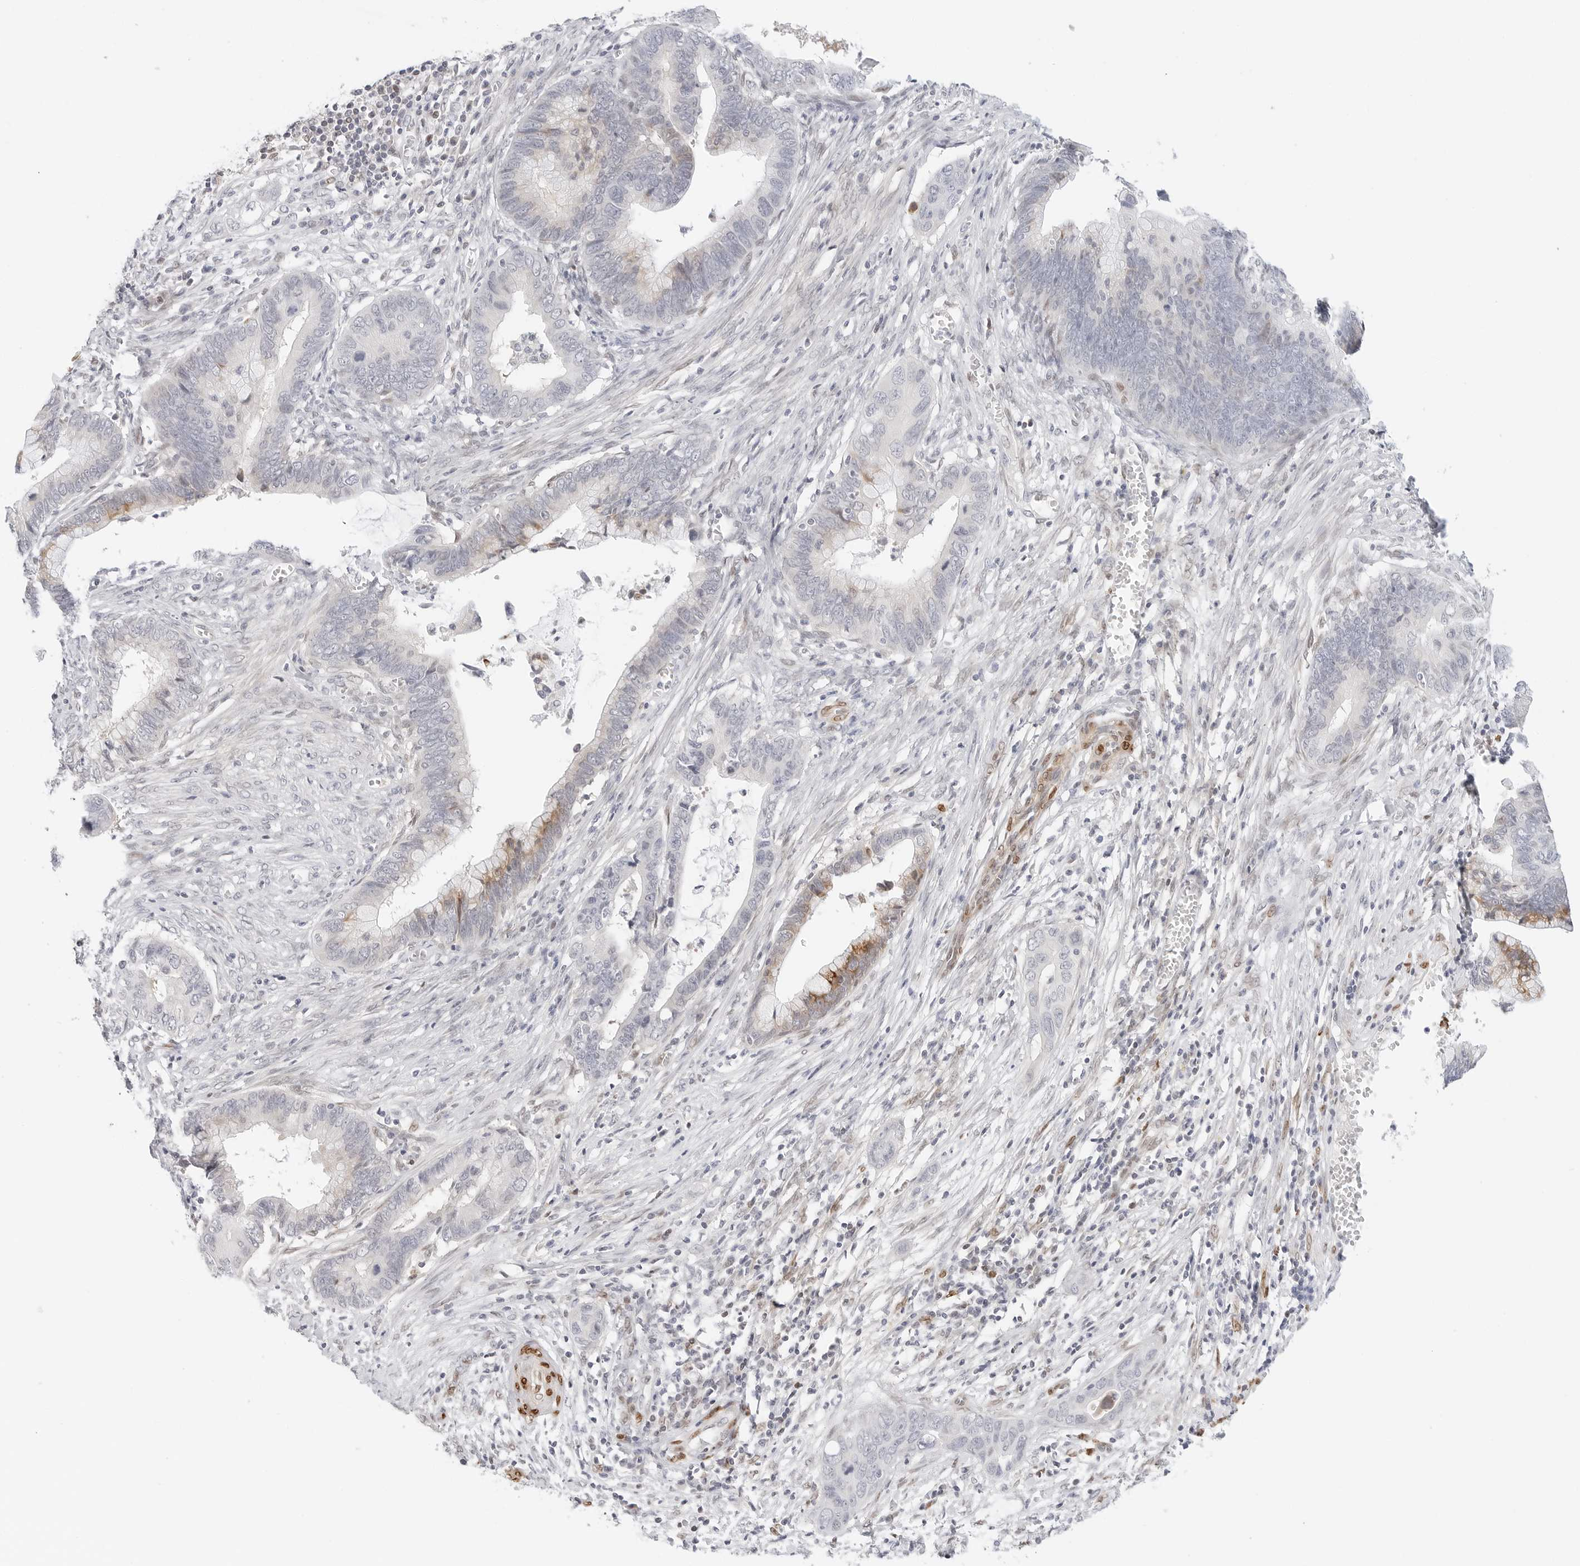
{"staining": {"intensity": "moderate", "quantity": "<25%", "location": "cytoplasmic/membranous"}, "tissue": "cervical cancer", "cell_type": "Tumor cells", "image_type": "cancer", "snomed": [{"axis": "morphology", "description": "Adenocarcinoma, NOS"}, {"axis": "topography", "description": "Cervix"}], "caption": "A high-resolution image shows immunohistochemistry staining of cervical cancer (adenocarcinoma), which reveals moderate cytoplasmic/membranous expression in approximately <25% of tumor cells.", "gene": "SPIDR", "patient": {"sex": "female", "age": 44}}